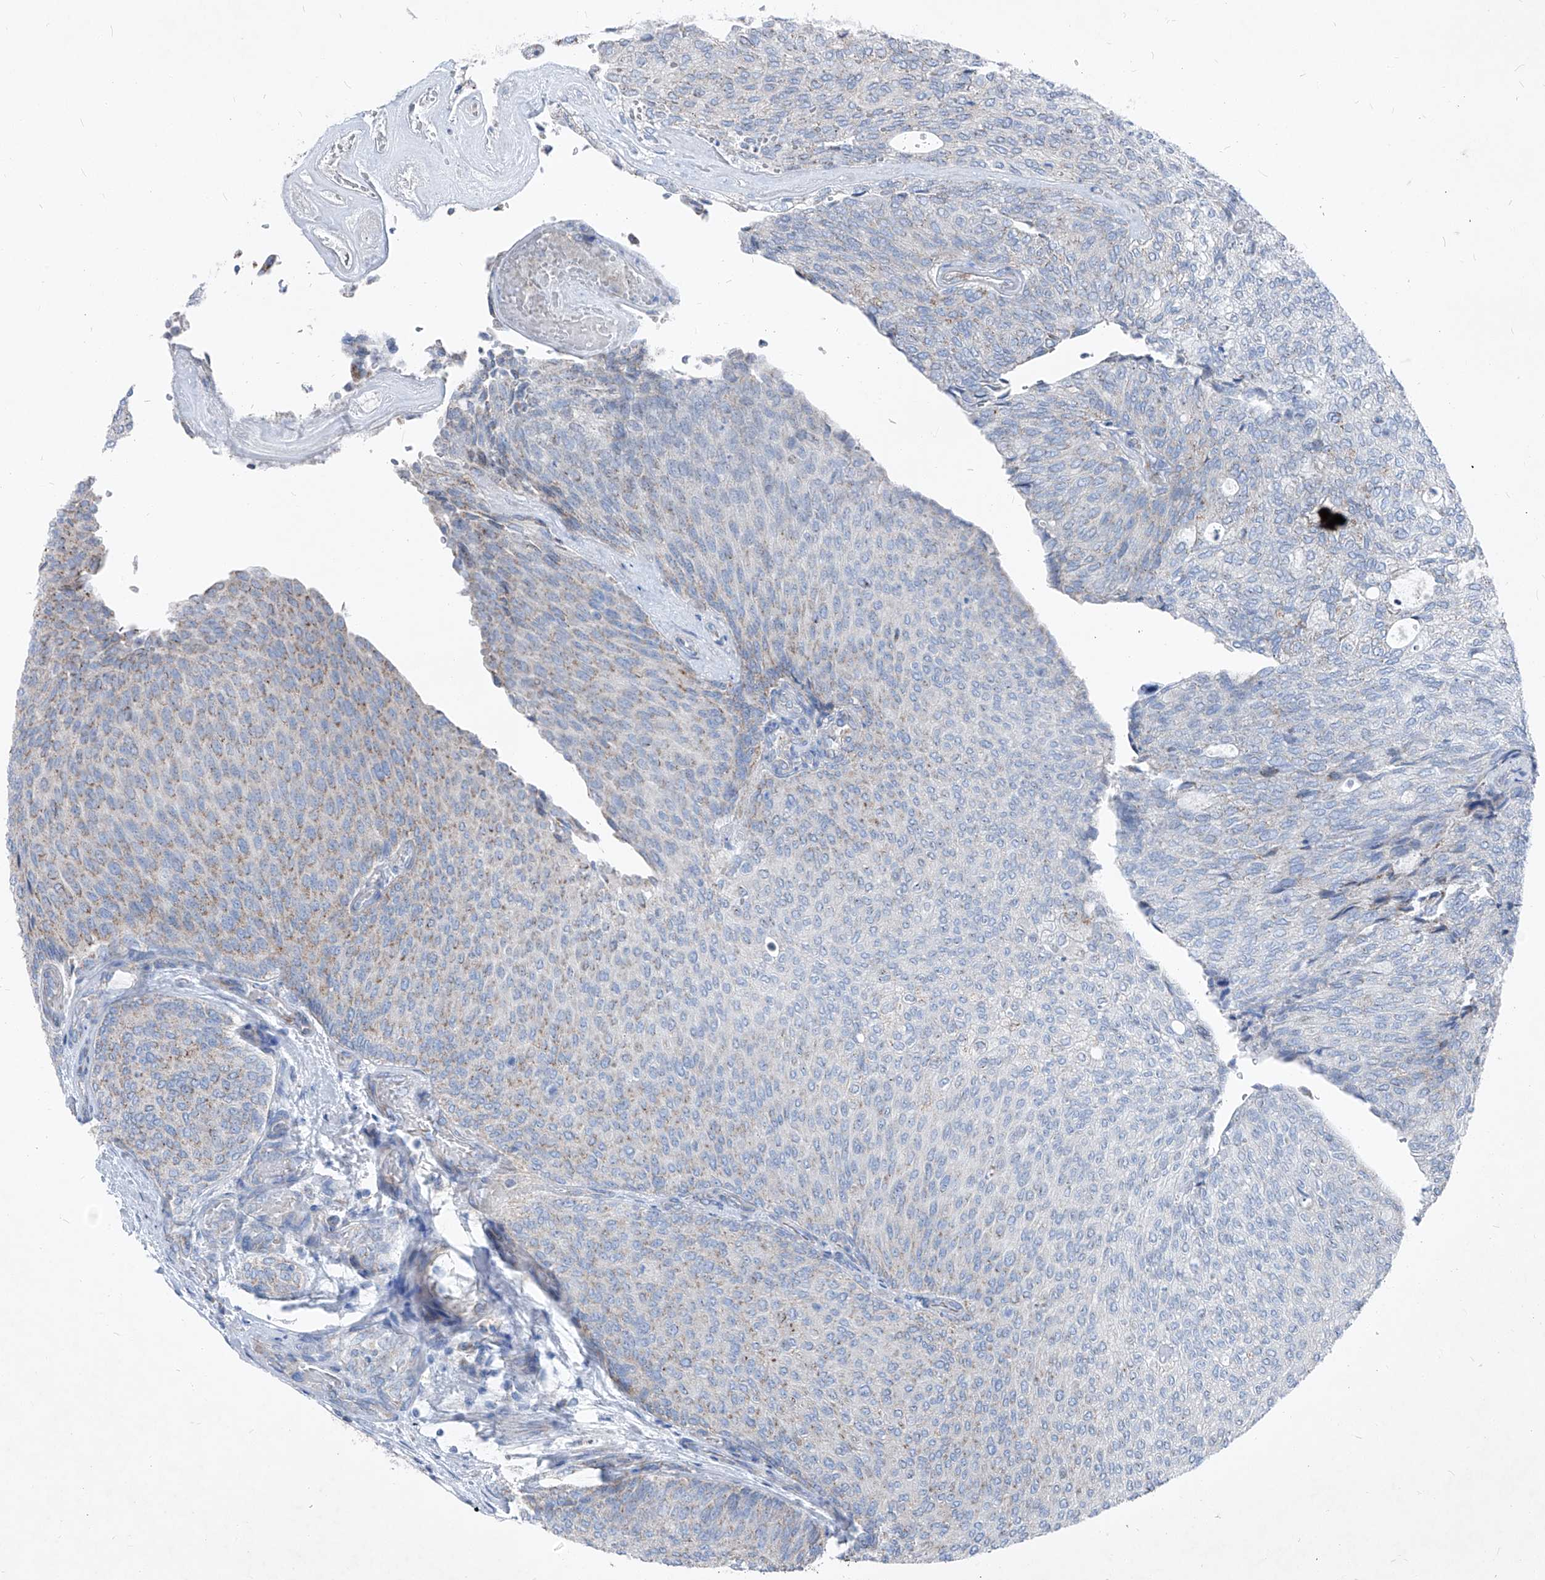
{"staining": {"intensity": "weak", "quantity": "<25%", "location": "cytoplasmic/membranous"}, "tissue": "urothelial cancer", "cell_type": "Tumor cells", "image_type": "cancer", "snomed": [{"axis": "morphology", "description": "Urothelial carcinoma, Low grade"}, {"axis": "topography", "description": "Urinary bladder"}], "caption": "High magnification brightfield microscopy of low-grade urothelial carcinoma stained with DAB (3,3'-diaminobenzidine) (brown) and counterstained with hematoxylin (blue): tumor cells show no significant staining.", "gene": "AGPS", "patient": {"sex": "female", "age": 79}}